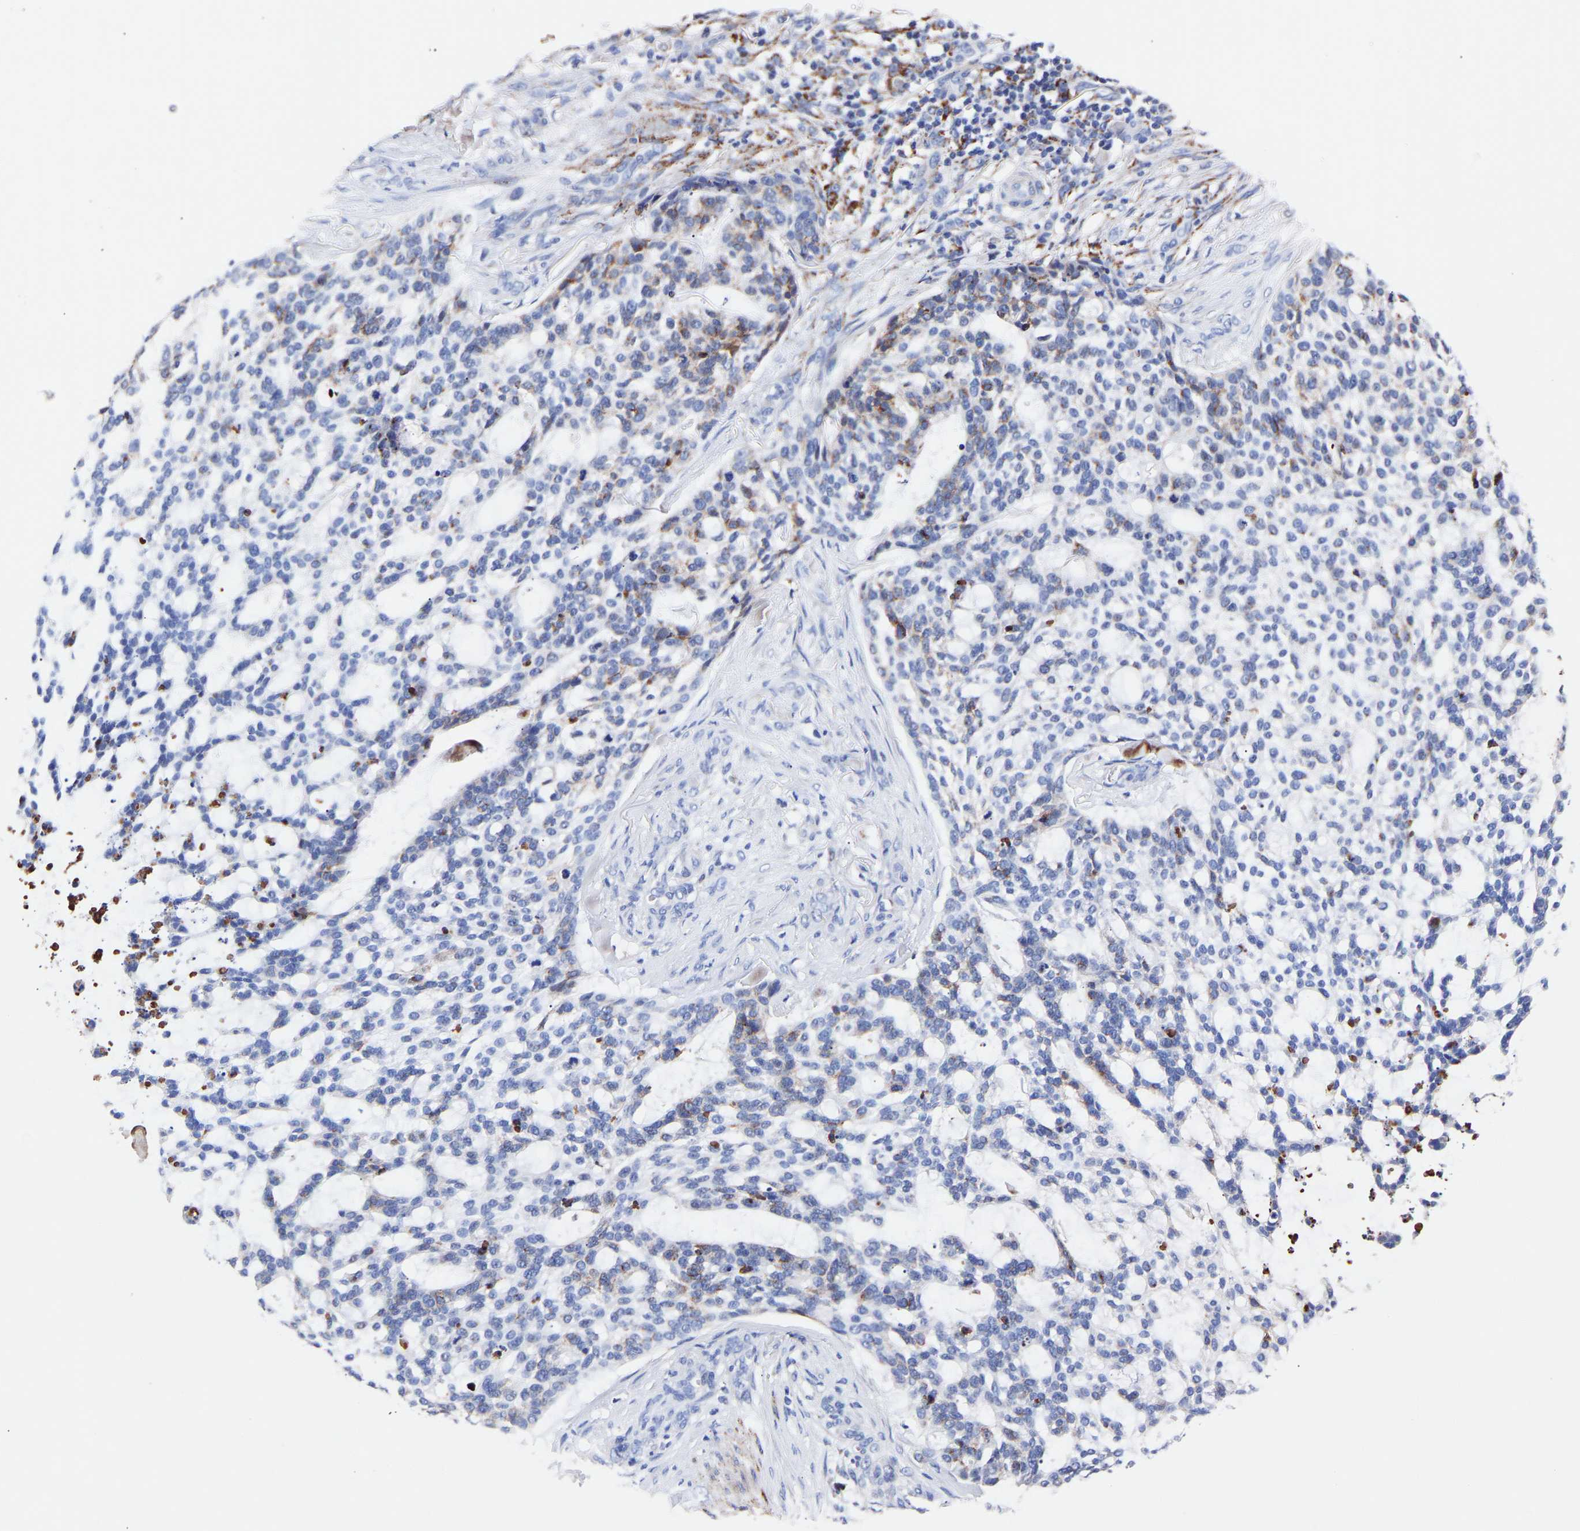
{"staining": {"intensity": "moderate", "quantity": "<25%", "location": "cytoplasmic/membranous"}, "tissue": "skin cancer", "cell_type": "Tumor cells", "image_type": "cancer", "snomed": [{"axis": "morphology", "description": "Basal cell carcinoma"}, {"axis": "topography", "description": "Skin"}], "caption": "Immunohistochemistry (IHC) photomicrograph of basal cell carcinoma (skin) stained for a protein (brown), which reveals low levels of moderate cytoplasmic/membranous staining in approximately <25% of tumor cells.", "gene": "SEM1", "patient": {"sex": "female", "age": 64}}